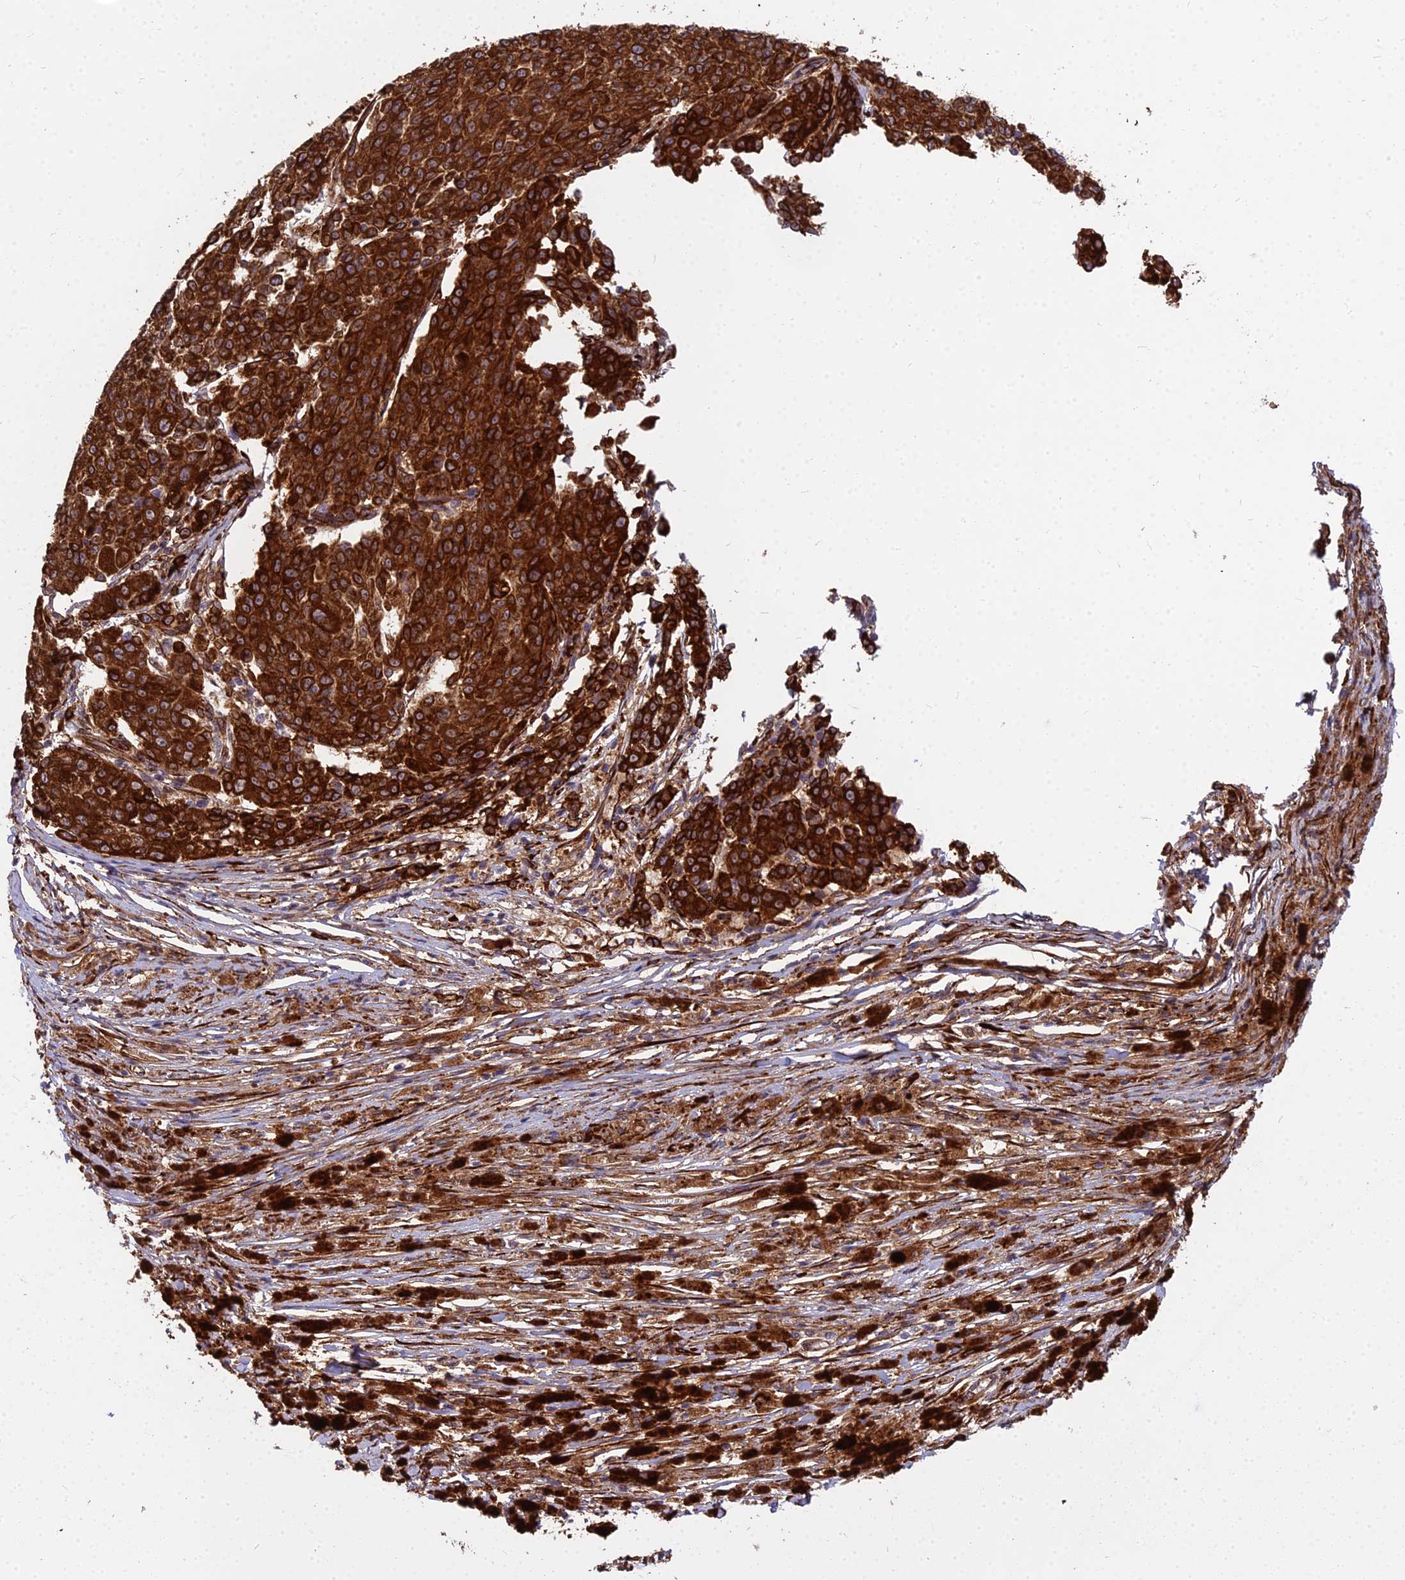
{"staining": {"intensity": "strong", "quantity": ">75%", "location": "cytoplasmic/membranous"}, "tissue": "melanoma", "cell_type": "Tumor cells", "image_type": "cancer", "snomed": [{"axis": "morphology", "description": "Malignant melanoma, NOS"}, {"axis": "topography", "description": "Skin"}], "caption": "Melanoma was stained to show a protein in brown. There is high levels of strong cytoplasmic/membranous positivity in about >75% of tumor cells. The staining was performed using DAB, with brown indicating positive protein expression. Nuclei are stained blue with hematoxylin.", "gene": "NDUFAF7", "patient": {"sex": "female", "age": 52}}